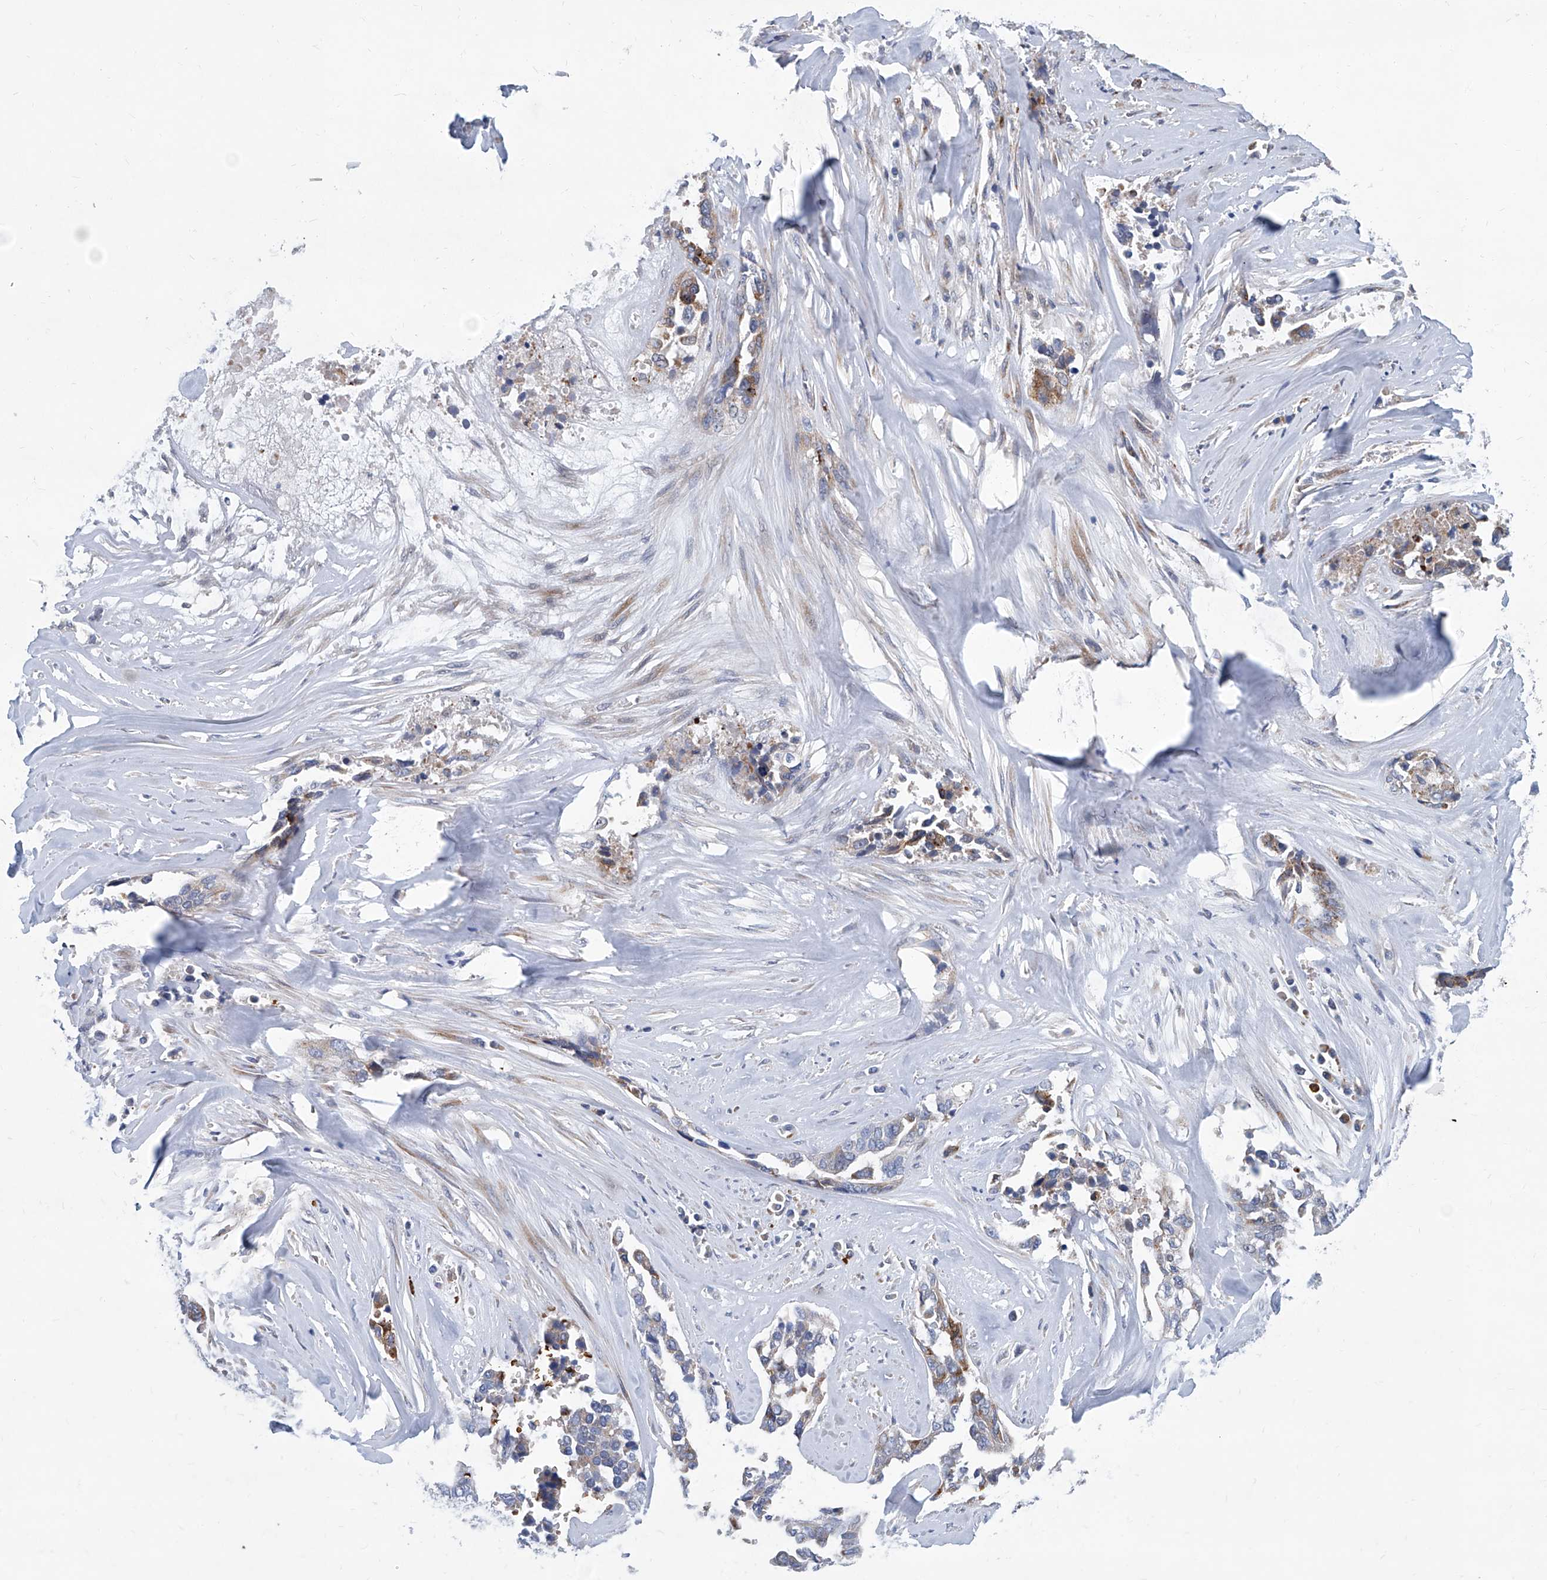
{"staining": {"intensity": "moderate", "quantity": "25%-75%", "location": "cytoplasmic/membranous"}, "tissue": "ovarian cancer", "cell_type": "Tumor cells", "image_type": "cancer", "snomed": [{"axis": "morphology", "description": "Cystadenocarcinoma, serous, NOS"}, {"axis": "topography", "description": "Ovary"}], "caption": "This micrograph displays ovarian serous cystadenocarcinoma stained with immunohistochemistry to label a protein in brown. The cytoplasmic/membranous of tumor cells show moderate positivity for the protein. Nuclei are counter-stained blue.", "gene": "FPR2", "patient": {"sex": "female", "age": 44}}